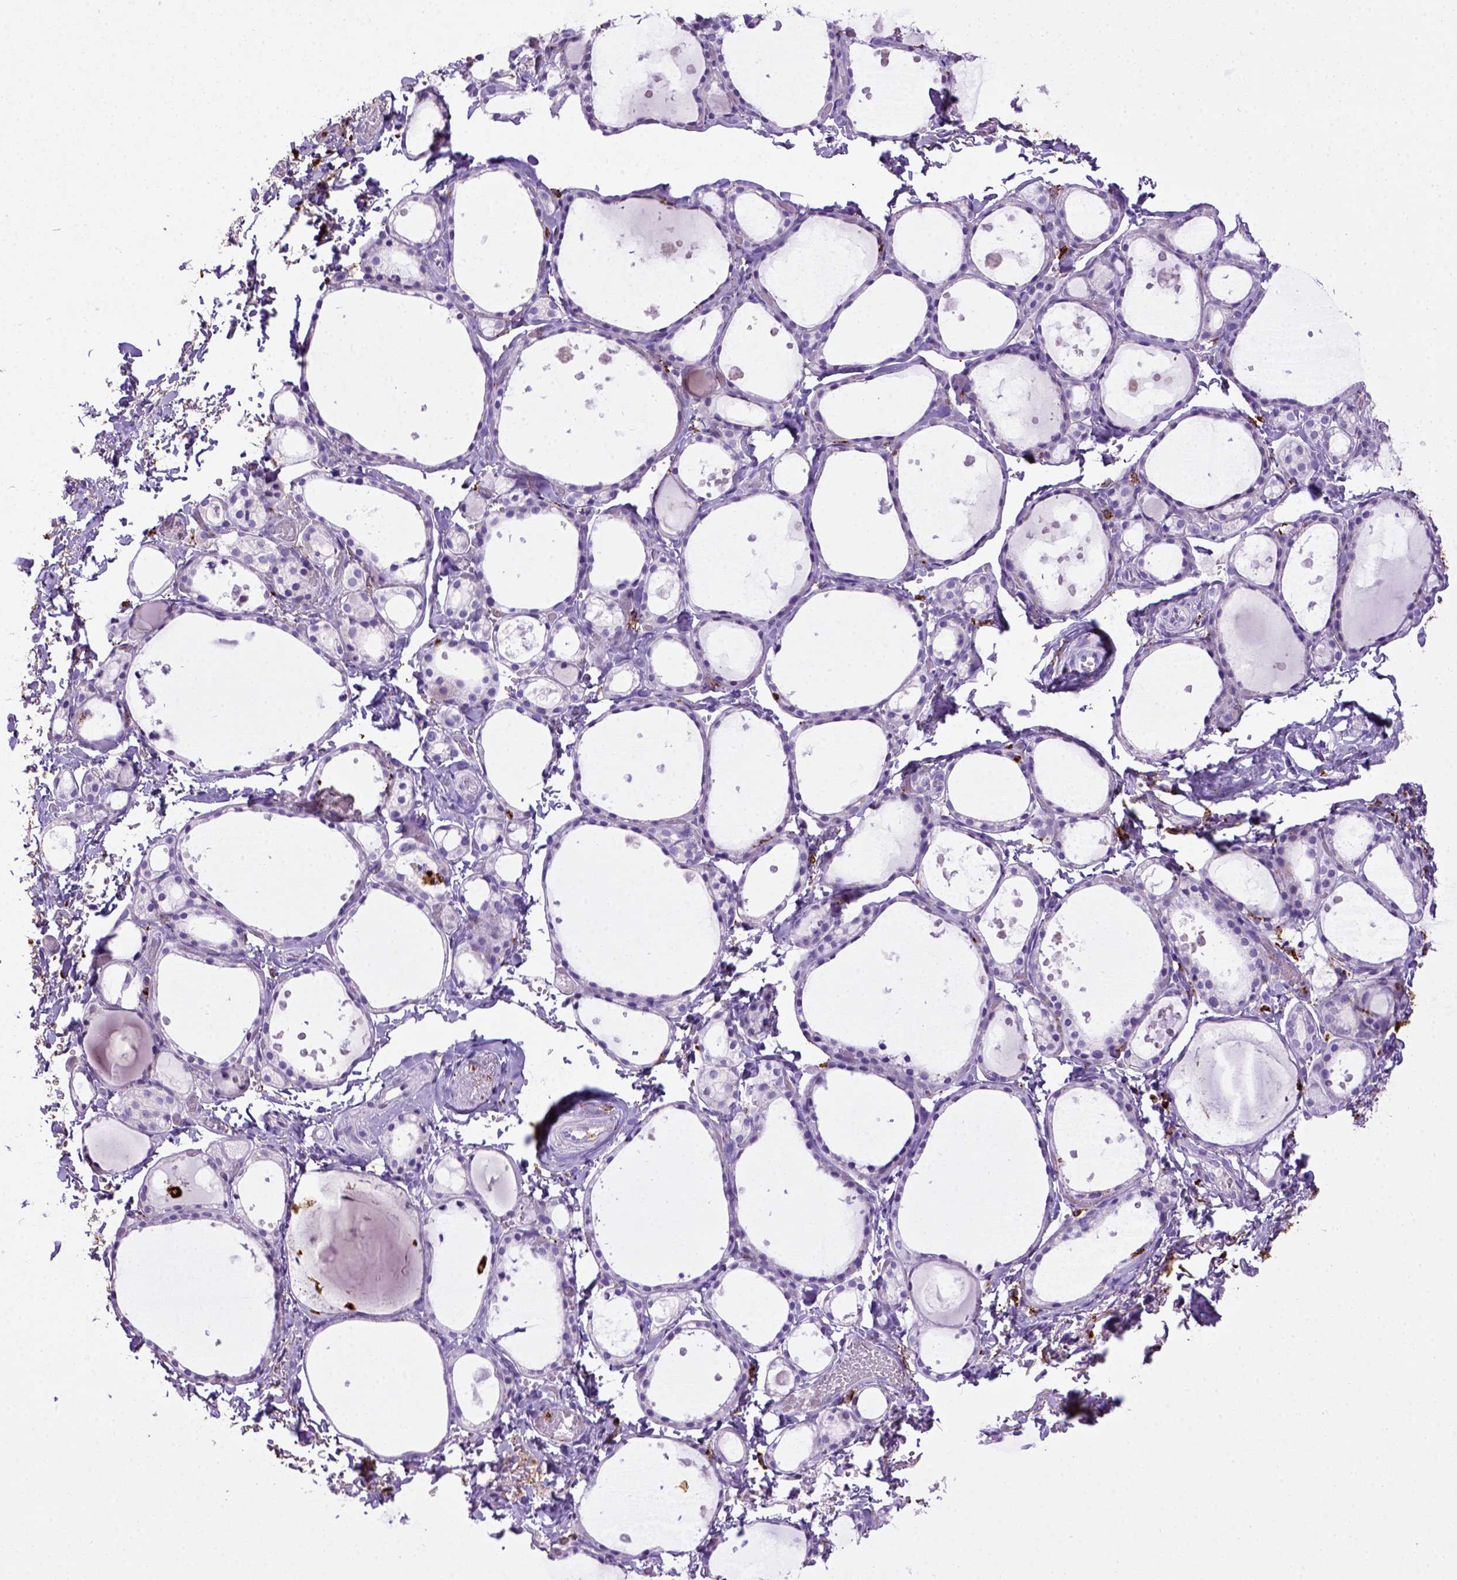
{"staining": {"intensity": "negative", "quantity": "none", "location": "none"}, "tissue": "thyroid gland", "cell_type": "Glandular cells", "image_type": "normal", "snomed": [{"axis": "morphology", "description": "Normal tissue, NOS"}, {"axis": "topography", "description": "Thyroid gland"}], "caption": "Micrograph shows no significant protein positivity in glandular cells of benign thyroid gland. (DAB immunohistochemistry visualized using brightfield microscopy, high magnification).", "gene": "CD68", "patient": {"sex": "male", "age": 68}}